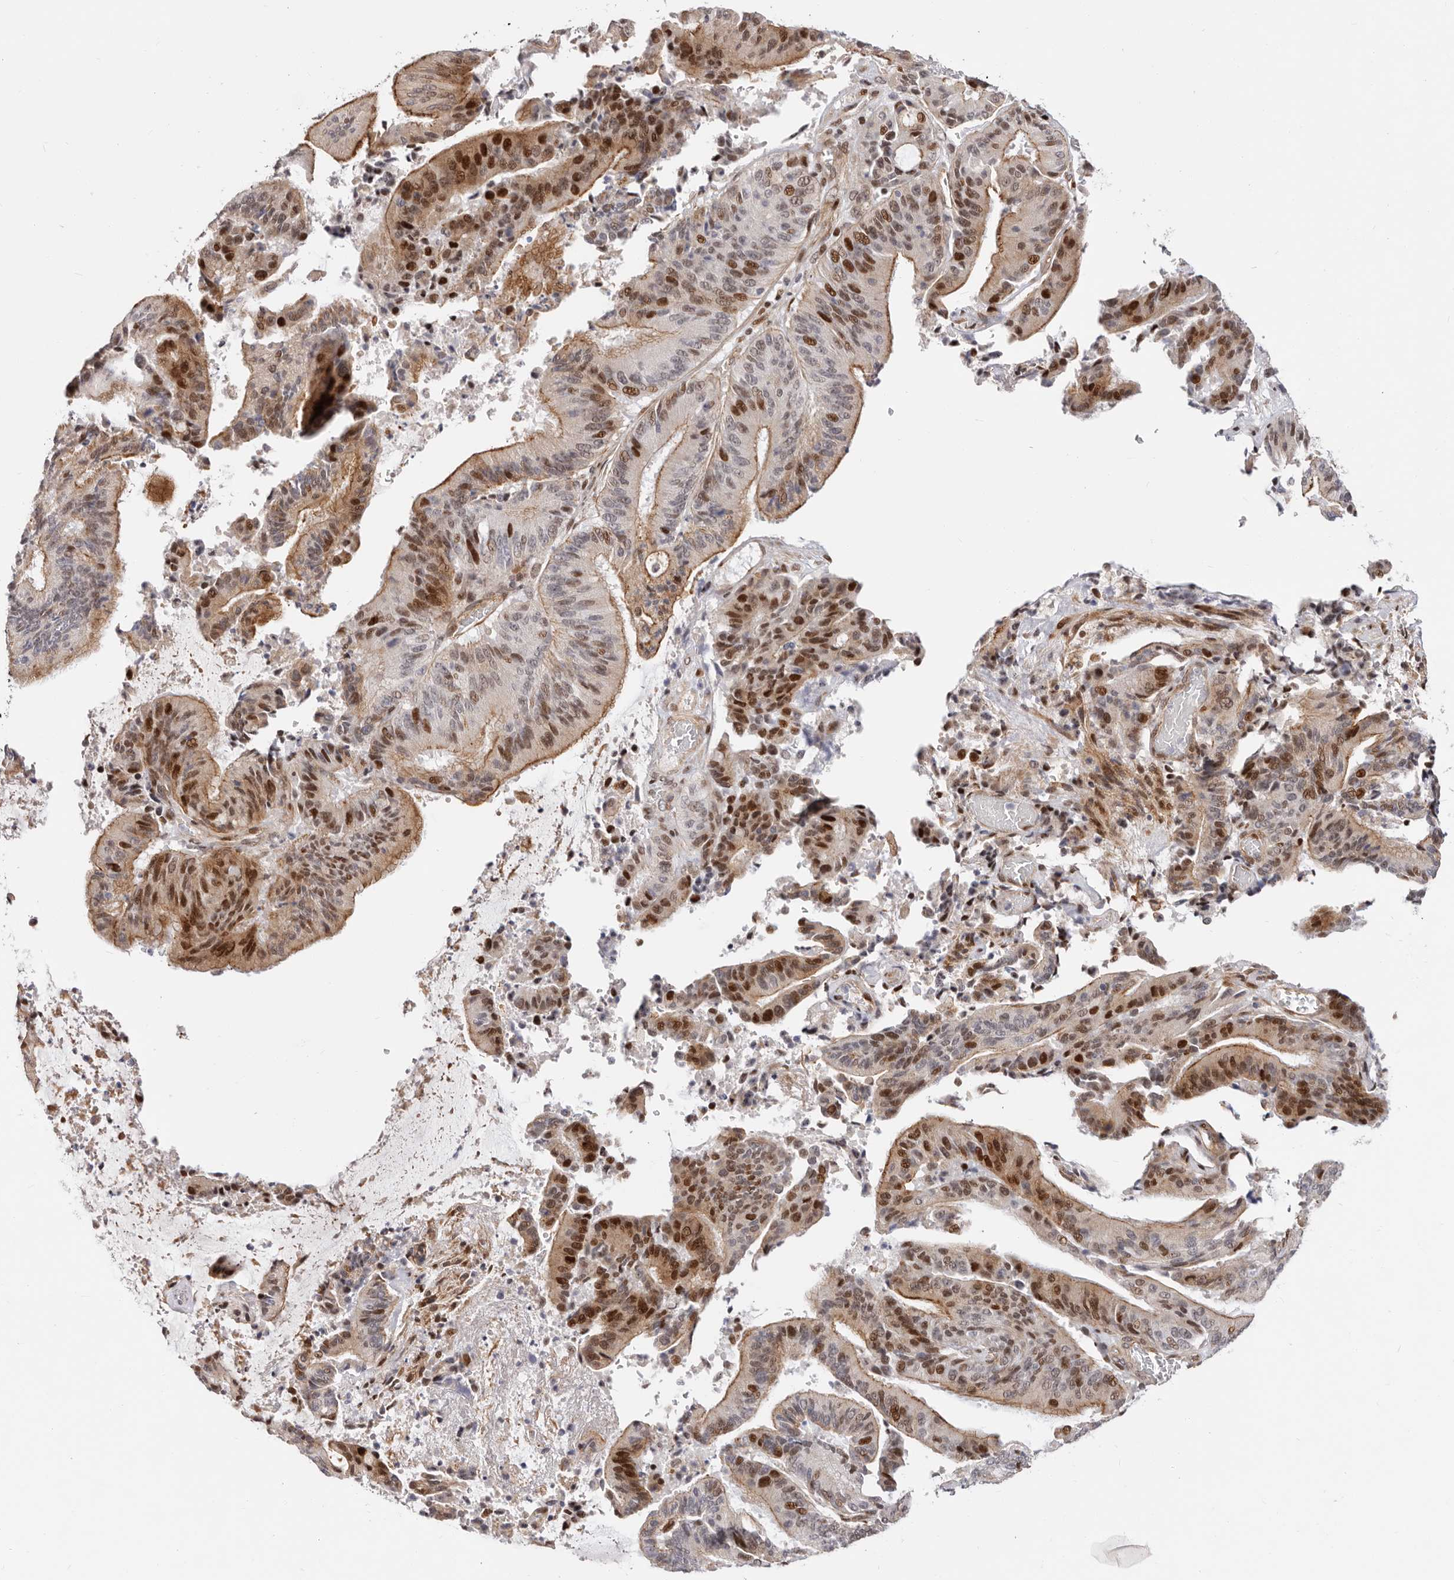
{"staining": {"intensity": "strong", "quantity": "25%-75%", "location": "cytoplasmic/membranous,nuclear"}, "tissue": "liver cancer", "cell_type": "Tumor cells", "image_type": "cancer", "snomed": [{"axis": "morphology", "description": "Normal tissue, NOS"}, {"axis": "morphology", "description": "Cholangiocarcinoma"}, {"axis": "topography", "description": "Liver"}, {"axis": "topography", "description": "Peripheral nerve tissue"}], "caption": "The image reveals a brown stain indicating the presence of a protein in the cytoplasmic/membranous and nuclear of tumor cells in liver cholangiocarcinoma.", "gene": "EPHX3", "patient": {"sex": "female", "age": 73}}